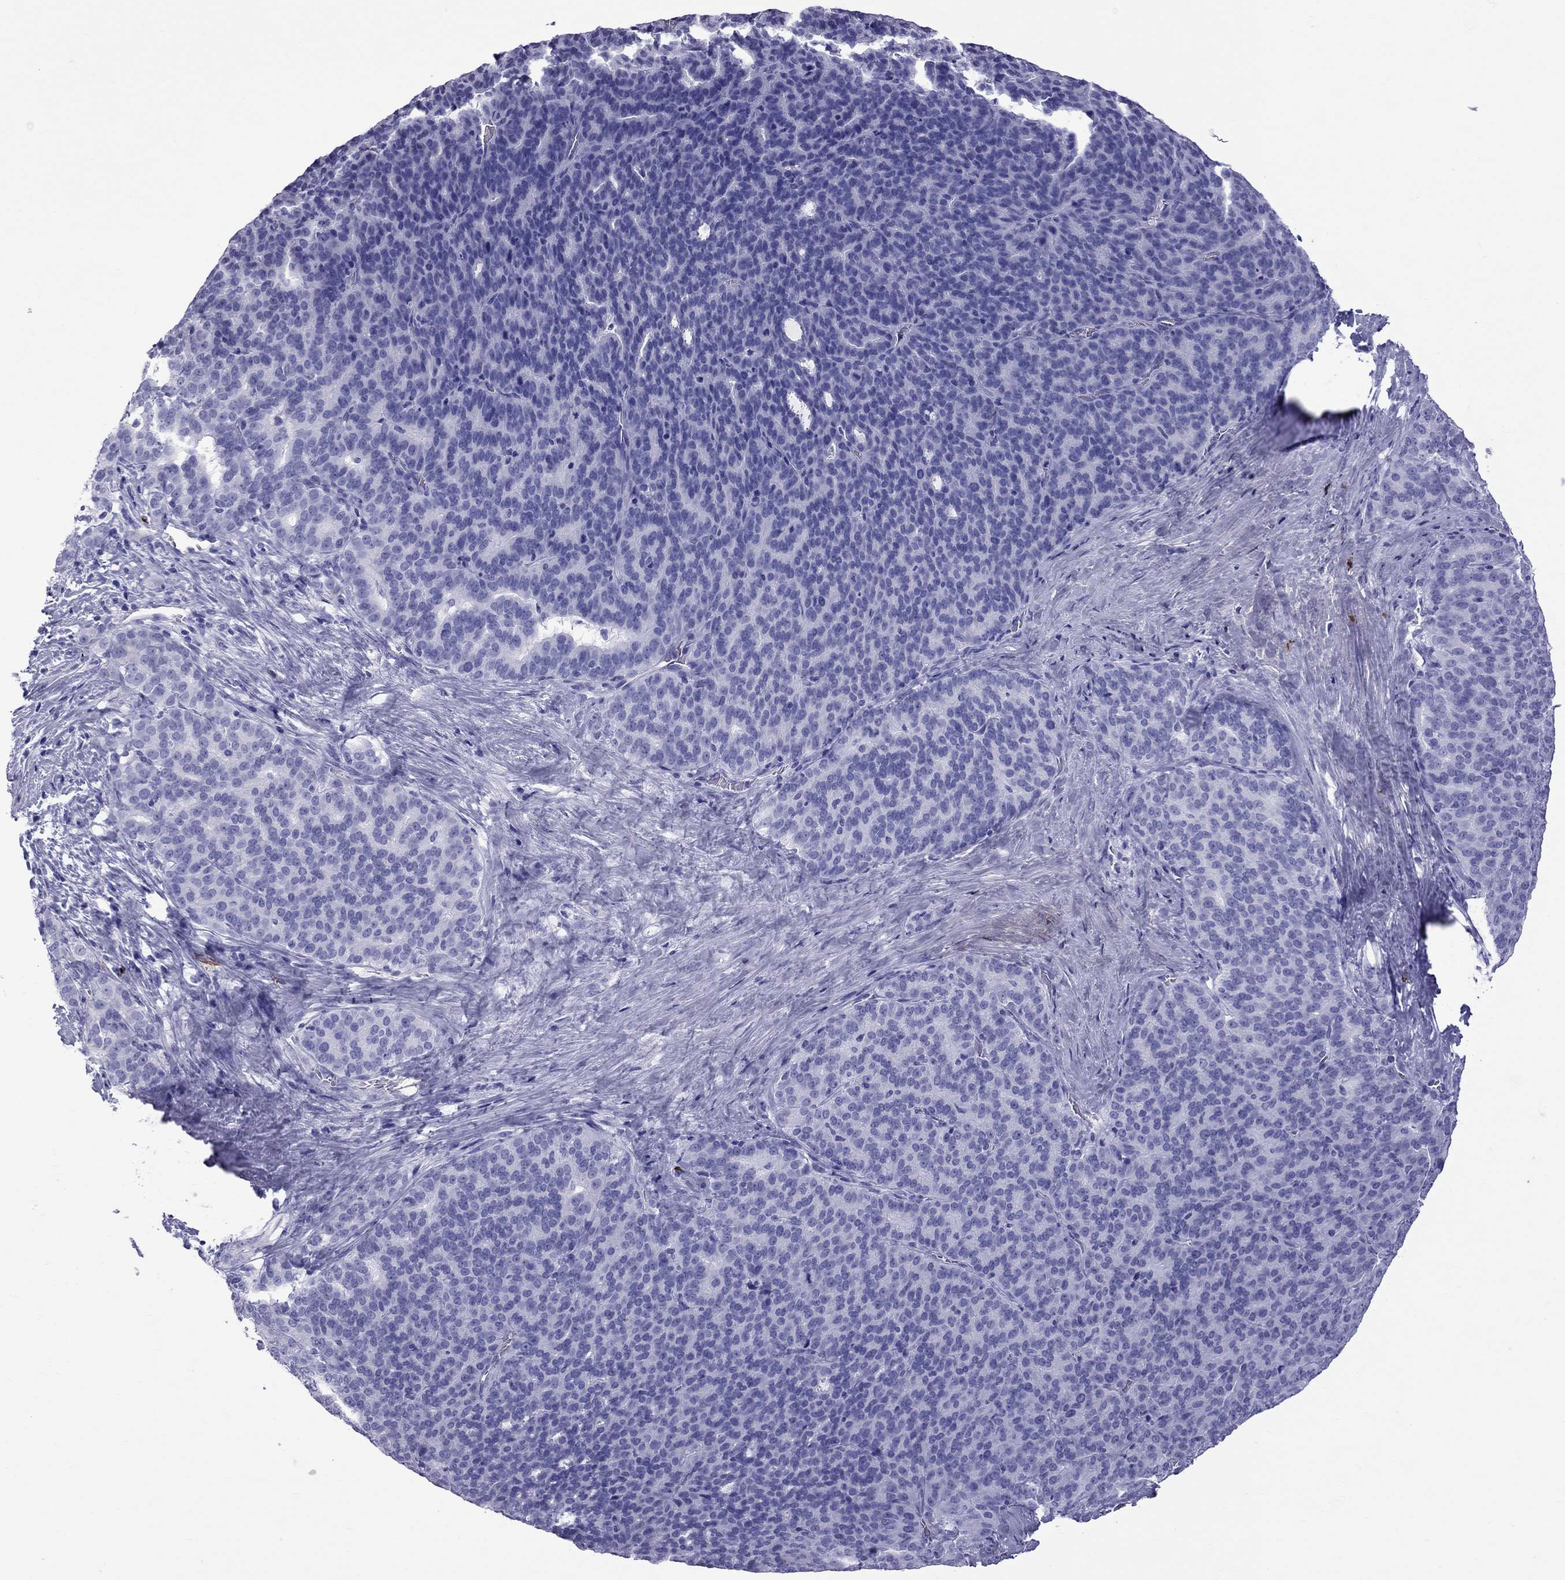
{"staining": {"intensity": "negative", "quantity": "none", "location": "none"}, "tissue": "liver cancer", "cell_type": "Tumor cells", "image_type": "cancer", "snomed": [{"axis": "morphology", "description": "Cholangiocarcinoma"}, {"axis": "topography", "description": "Liver"}], "caption": "Tumor cells are negative for brown protein staining in cholangiocarcinoma (liver).", "gene": "SCART1", "patient": {"sex": "female", "age": 47}}